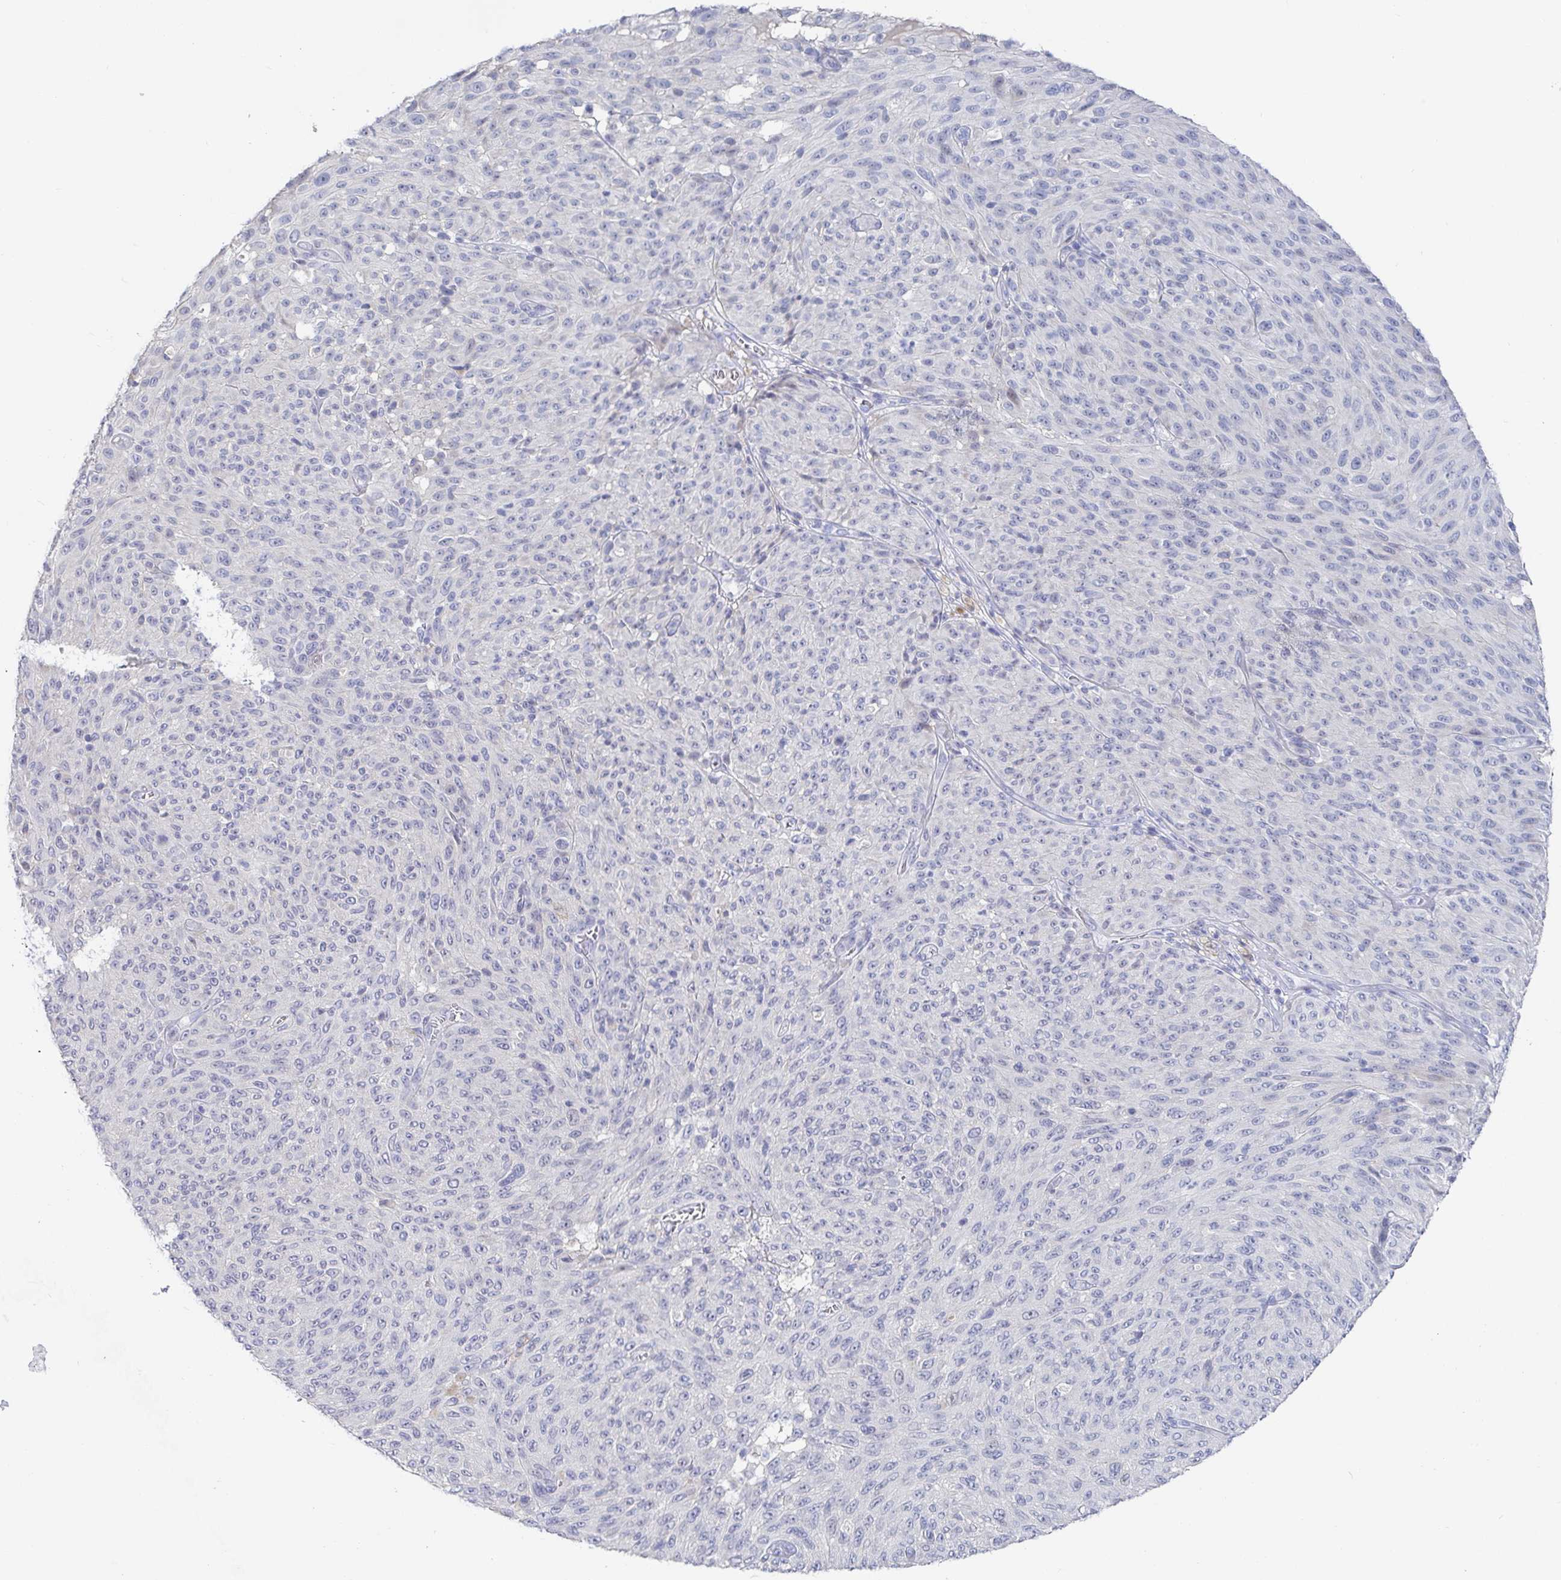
{"staining": {"intensity": "negative", "quantity": "none", "location": "none"}, "tissue": "melanoma", "cell_type": "Tumor cells", "image_type": "cancer", "snomed": [{"axis": "morphology", "description": "Malignant melanoma, NOS"}, {"axis": "topography", "description": "Skin"}], "caption": "Tumor cells show no significant expression in melanoma.", "gene": "ZNF430", "patient": {"sex": "male", "age": 85}}